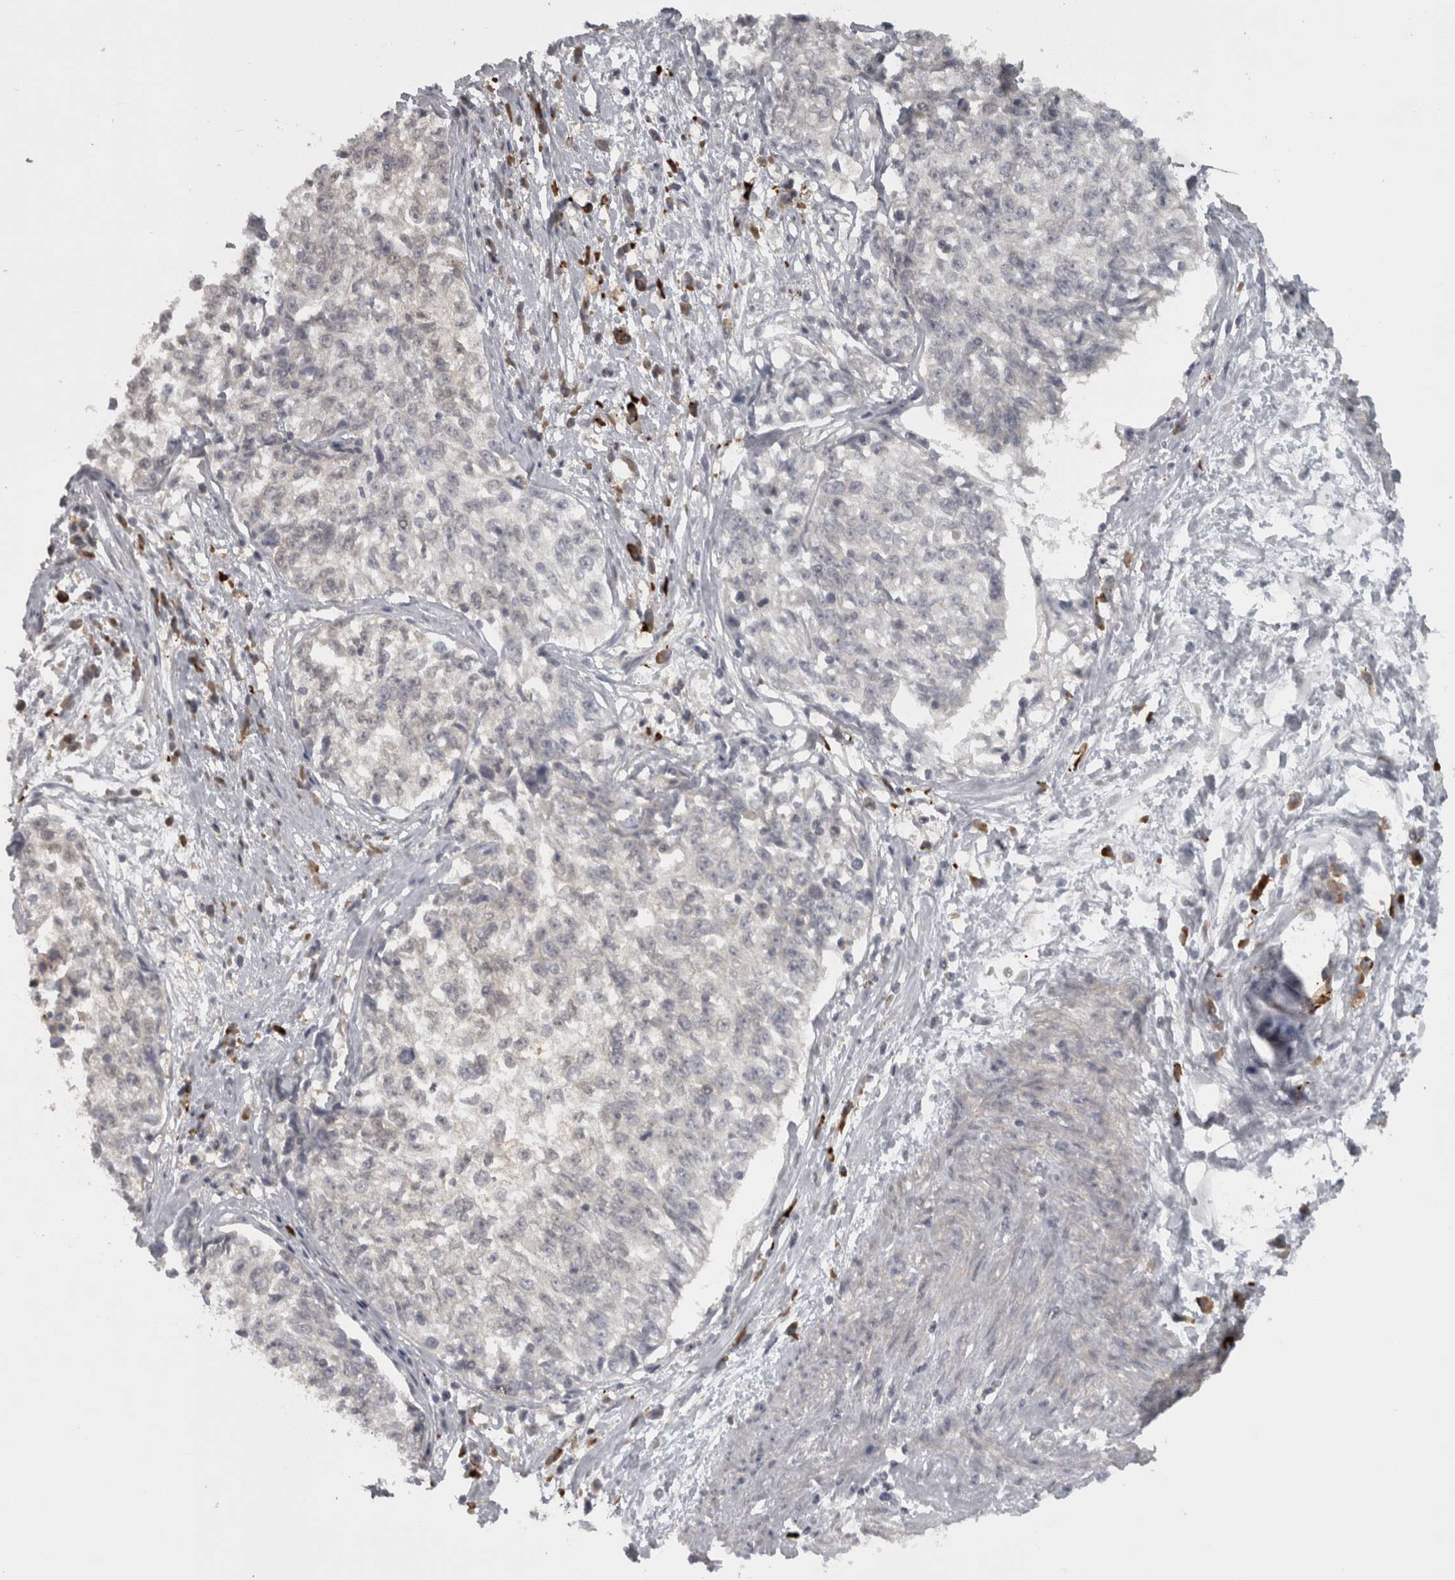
{"staining": {"intensity": "negative", "quantity": "none", "location": "none"}, "tissue": "cervical cancer", "cell_type": "Tumor cells", "image_type": "cancer", "snomed": [{"axis": "morphology", "description": "Squamous cell carcinoma, NOS"}, {"axis": "topography", "description": "Cervix"}], "caption": "This photomicrograph is of cervical squamous cell carcinoma stained with immunohistochemistry (IHC) to label a protein in brown with the nuclei are counter-stained blue. There is no staining in tumor cells.", "gene": "SLCO5A1", "patient": {"sex": "female", "age": 57}}